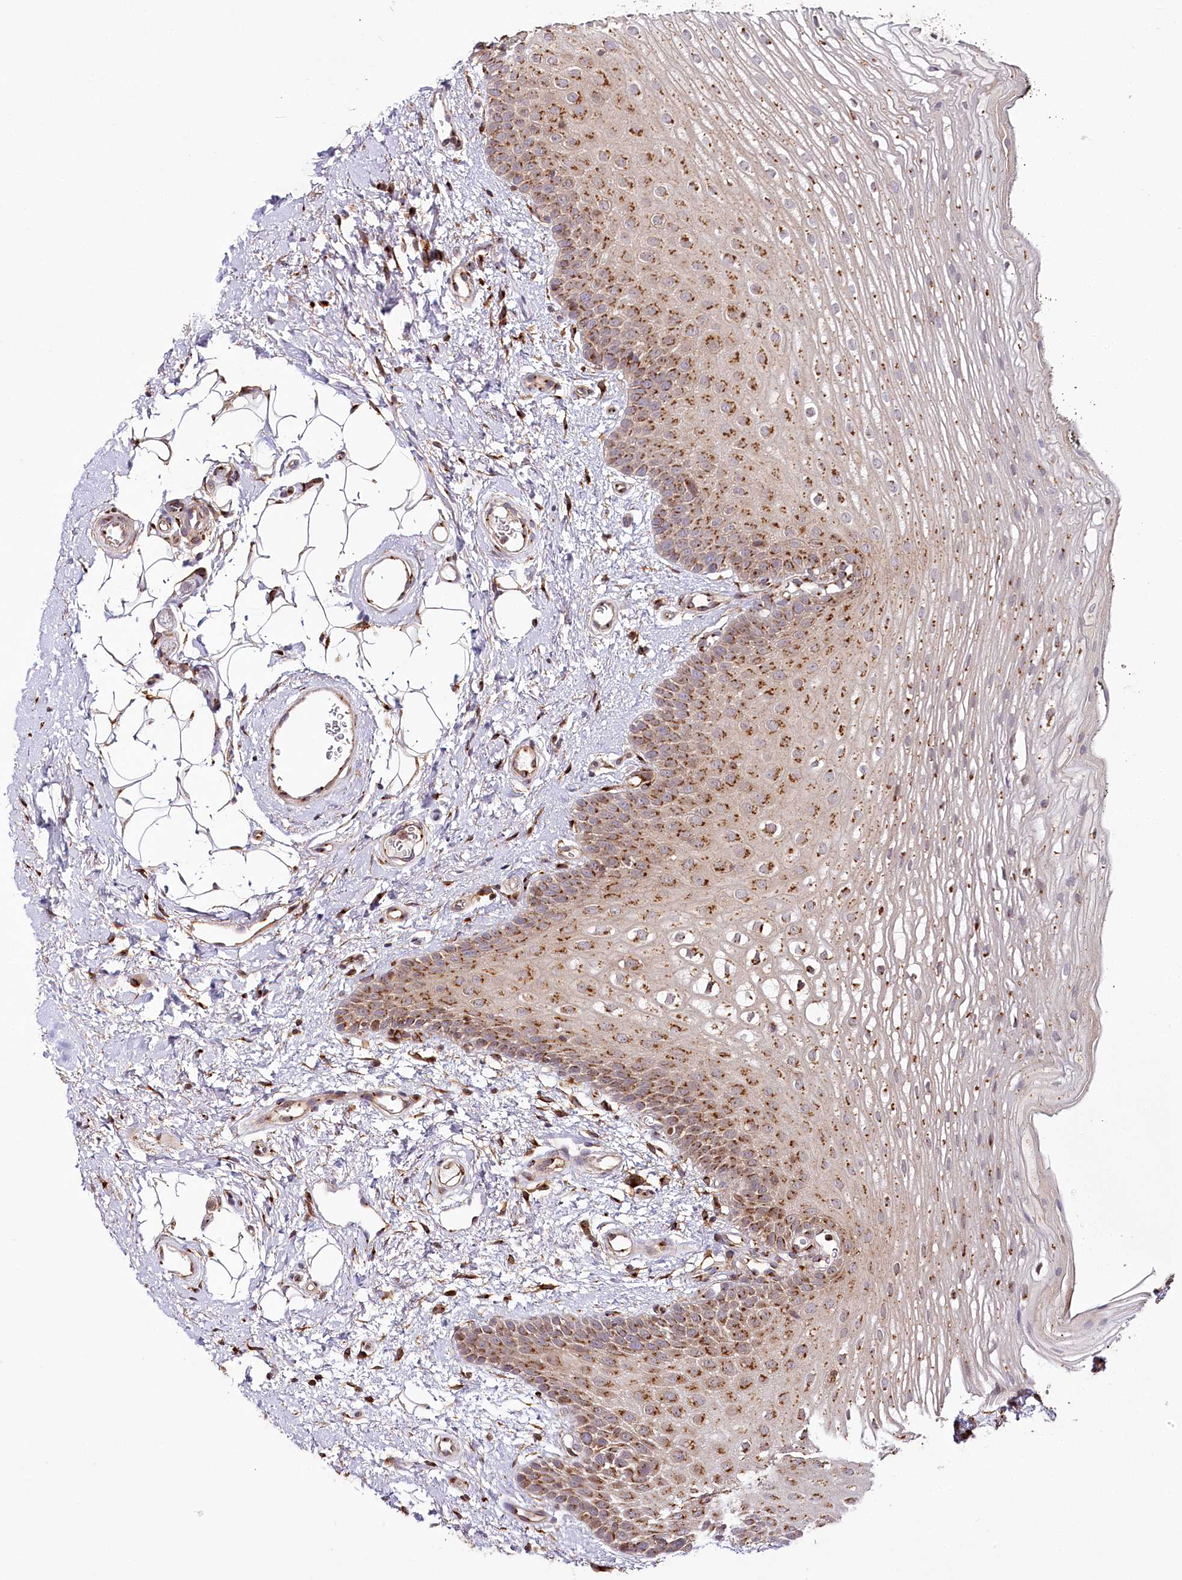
{"staining": {"intensity": "strong", "quantity": ">75%", "location": "cytoplasmic/membranous"}, "tissue": "oral mucosa", "cell_type": "Squamous epithelial cells", "image_type": "normal", "snomed": [{"axis": "morphology", "description": "No evidence of malignacy"}, {"axis": "topography", "description": "Oral tissue"}, {"axis": "topography", "description": "Head-Neck"}], "caption": "Brown immunohistochemical staining in unremarkable oral mucosa displays strong cytoplasmic/membranous positivity in approximately >75% of squamous epithelial cells.", "gene": "COPG1", "patient": {"sex": "male", "age": 68}}